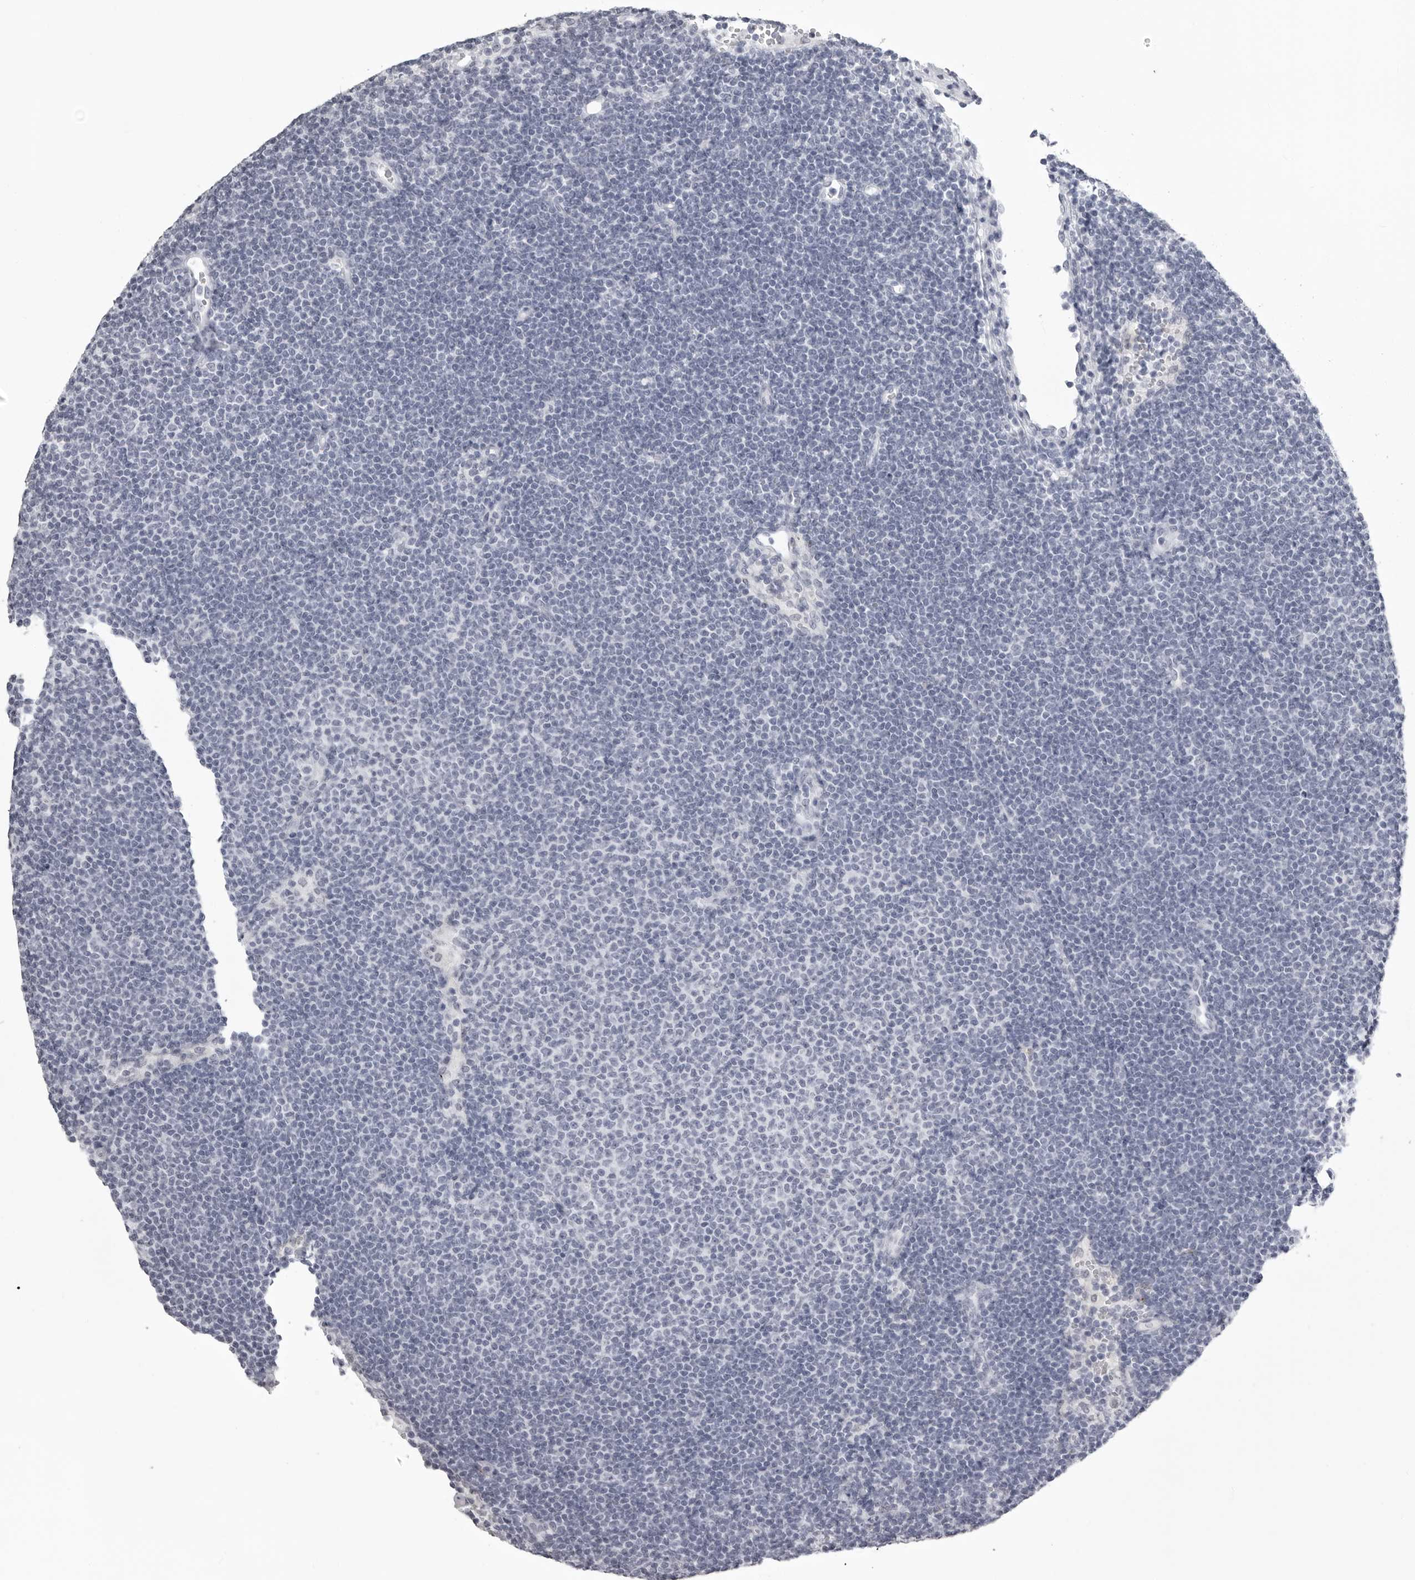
{"staining": {"intensity": "negative", "quantity": "none", "location": "none"}, "tissue": "lymphoma", "cell_type": "Tumor cells", "image_type": "cancer", "snomed": [{"axis": "morphology", "description": "Malignant lymphoma, non-Hodgkin's type, Low grade"}, {"axis": "topography", "description": "Lymph node"}], "caption": "Tumor cells are negative for brown protein staining in lymphoma.", "gene": "UROD", "patient": {"sex": "female", "age": 53}}